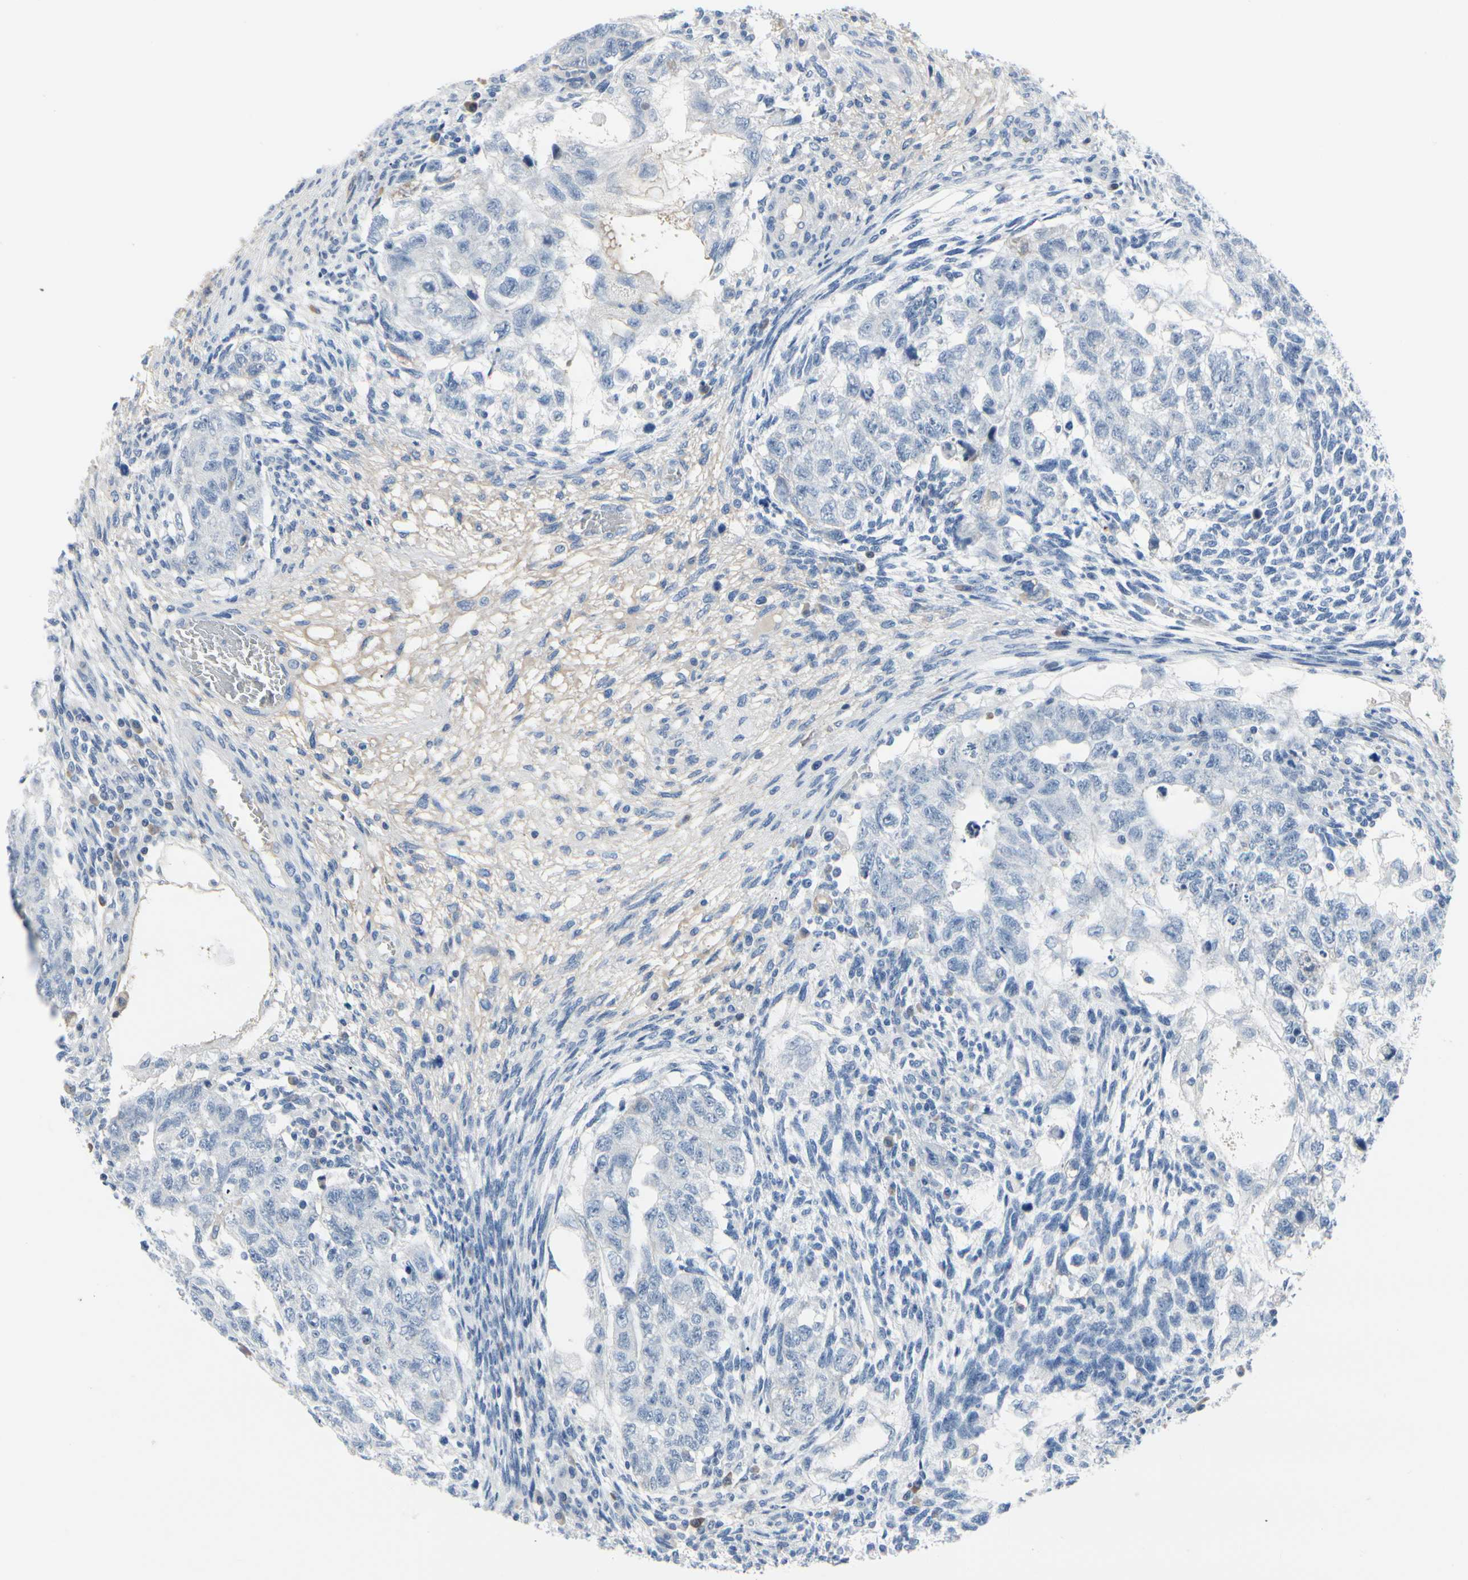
{"staining": {"intensity": "negative", "quantity": "none", "location": "none"}, "tissue": "testis cancer", "cell_type": "Tumor cells", "image_type": "cancer", "snomed": [{"axis": "morphology", "description": "Normal tissue, NOS"}, {"axis": "morphology", "description": "Carcinoma, Embryonal, NOS"}, {"axis": "topography", "description": "Testis"}], "caption": "Immunohistochemistry (IHC) image of human embryonal carcinoma (testis) stained for a protein (brown), which reveals no staining in tumor cells.", "gene": "MUC5B", "patient": {"sex": "male", "age": 36}}